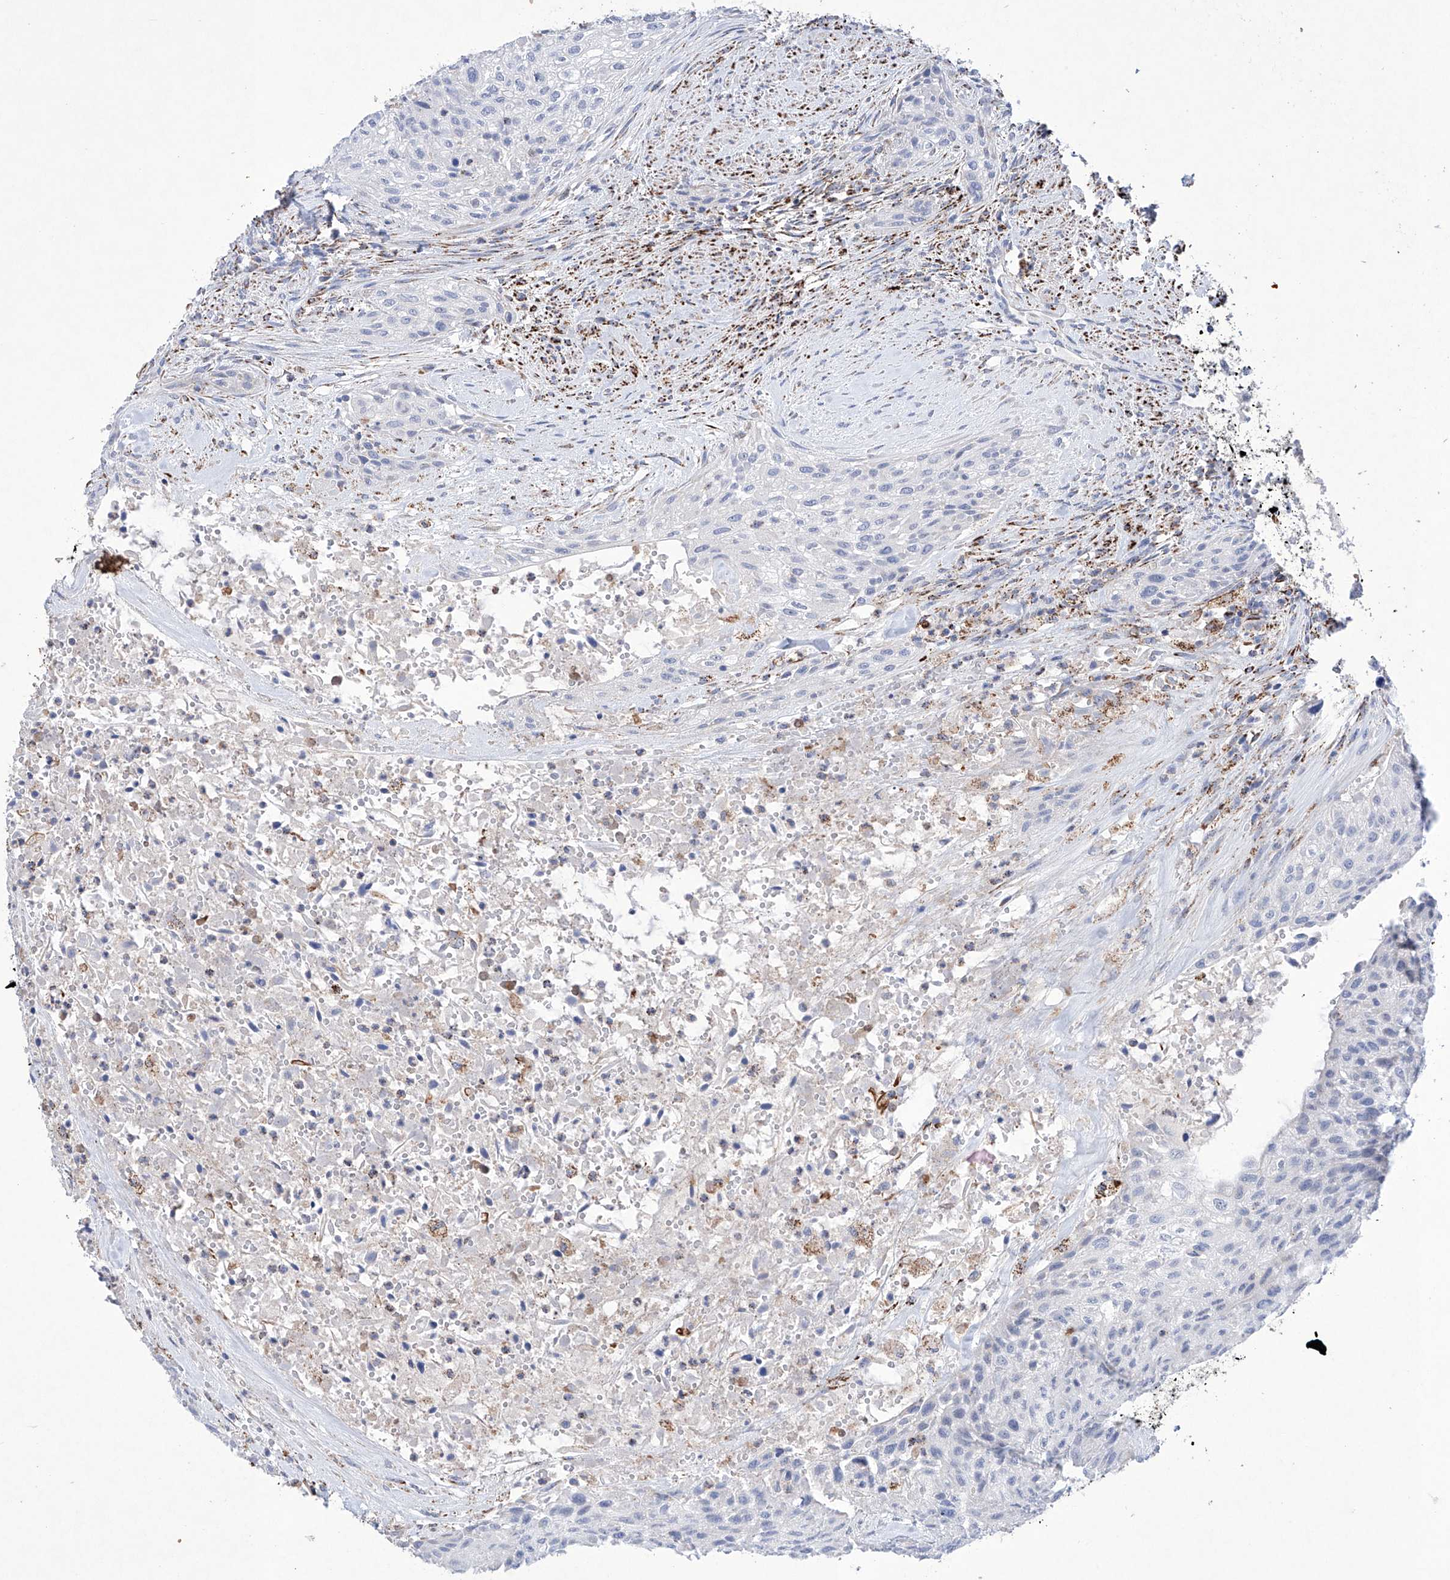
{"staining": {"intensity": "negative", "quantity": "none", "location": "none"}, "tissue": "urothelial cancer", "cell_type": "Tumor cells", "image_type": "cancer", "snomed": [{"axis": "morphology", "description": "Urothelial carcinoma, High grade"}, {"axis": "topography", "description": "Urinary bladder"}], "caption": "Urothelial cancer was stained to show a protein in brown. There is no significant positivity in tumor cells.", "gene": "NRROS", "patient": {"sex": "male", "age": 35}}